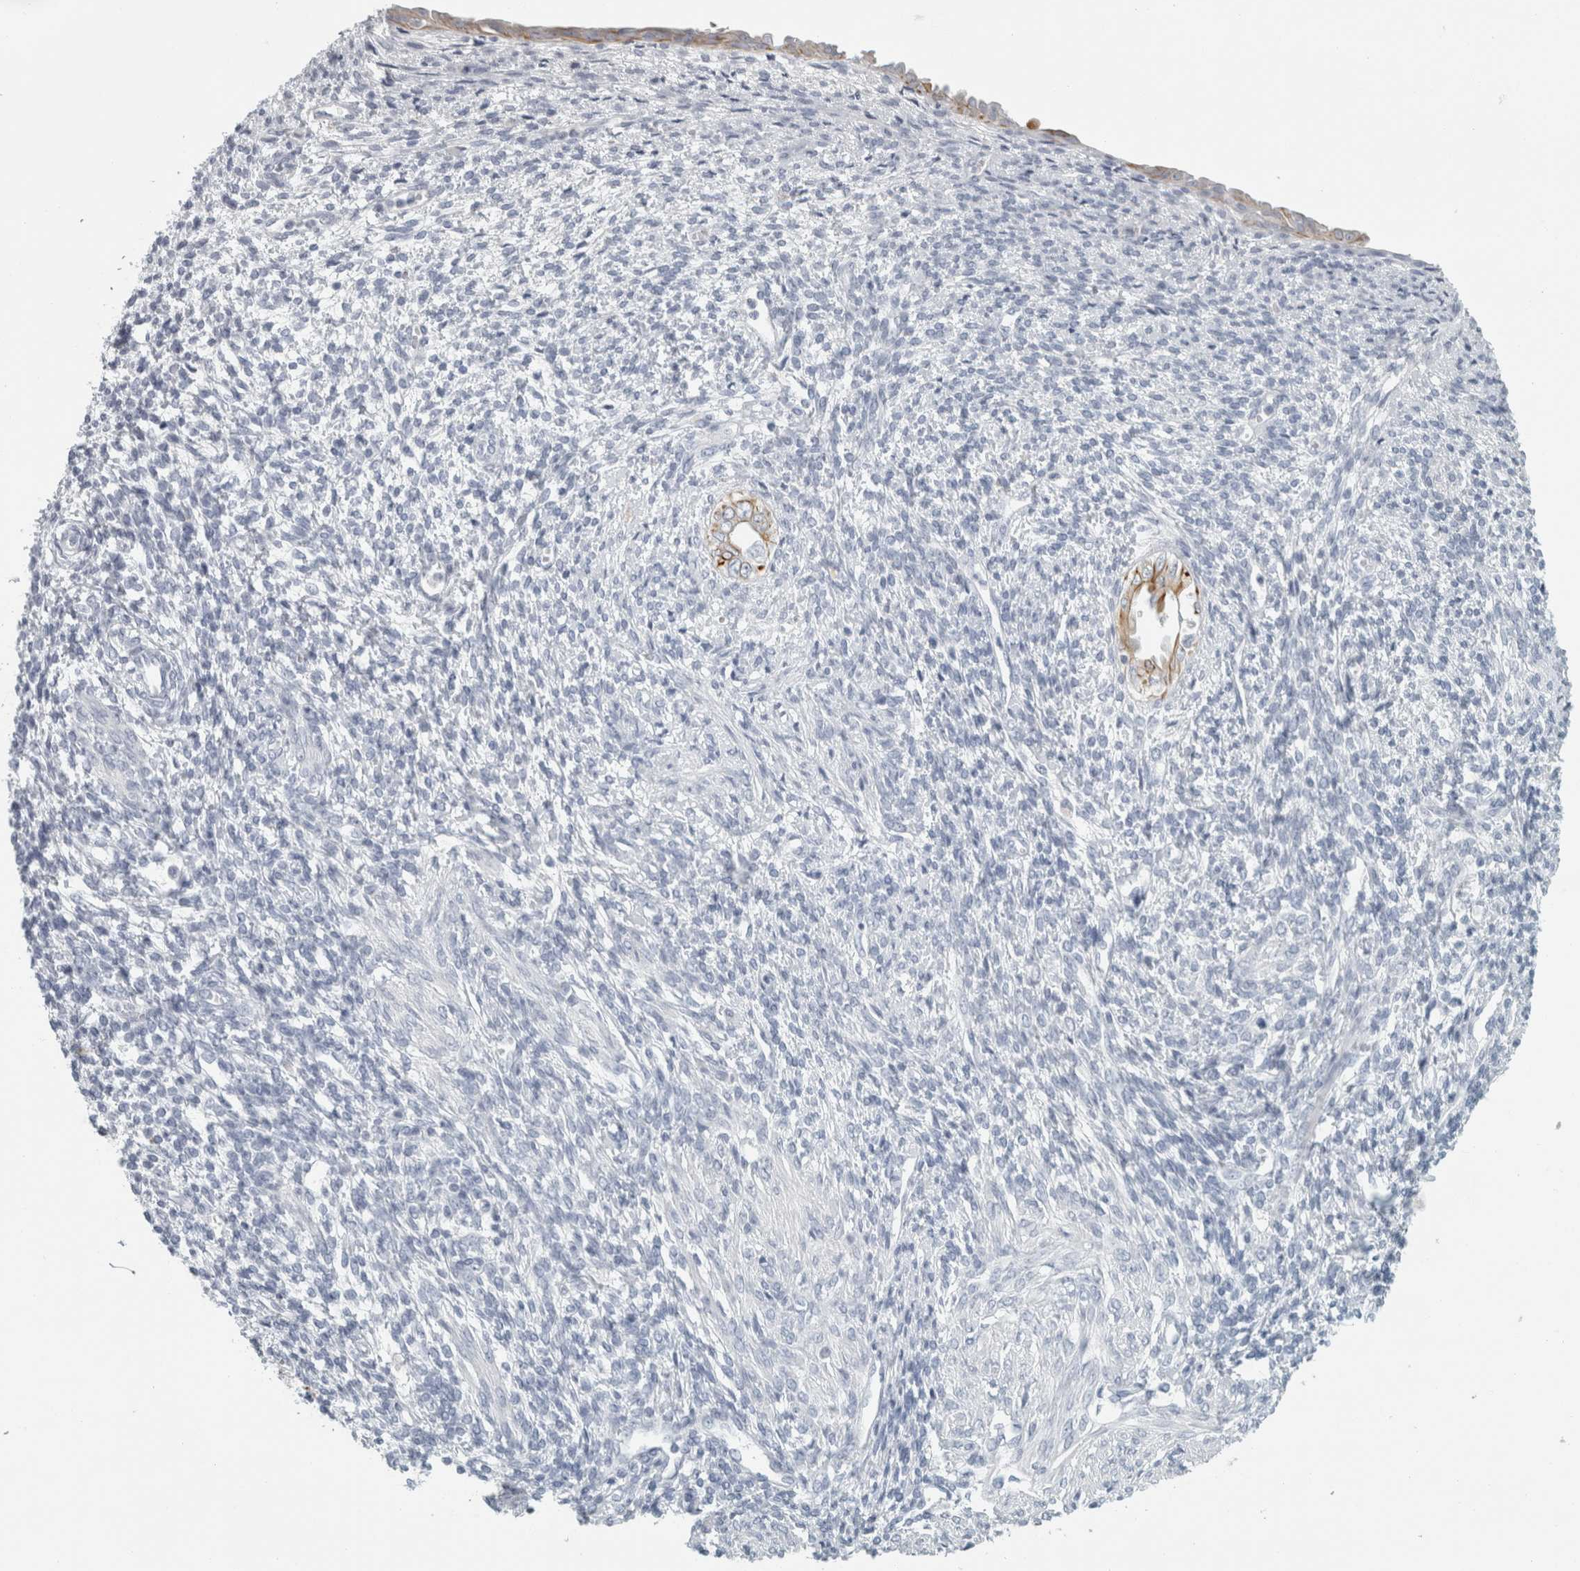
{"staining": {"intensity": "negative", "quantity": "none", "location": "none"}, "tissue": "endometrium", "cell_type": "Cells in endometrial stroma", "image_type": "normal", "snomed": [{"axis": "morphology", "description": "Normal tissue, NOS"}, {"axis": "topography", "description": "Endometrium"}], "caption": "Endometrium stained for a protein using immunohistochemistry displays no staining cells in endometrial stroma.", "gene": "SLC28A3", "patient": {"sex": "female", "age": 66}}